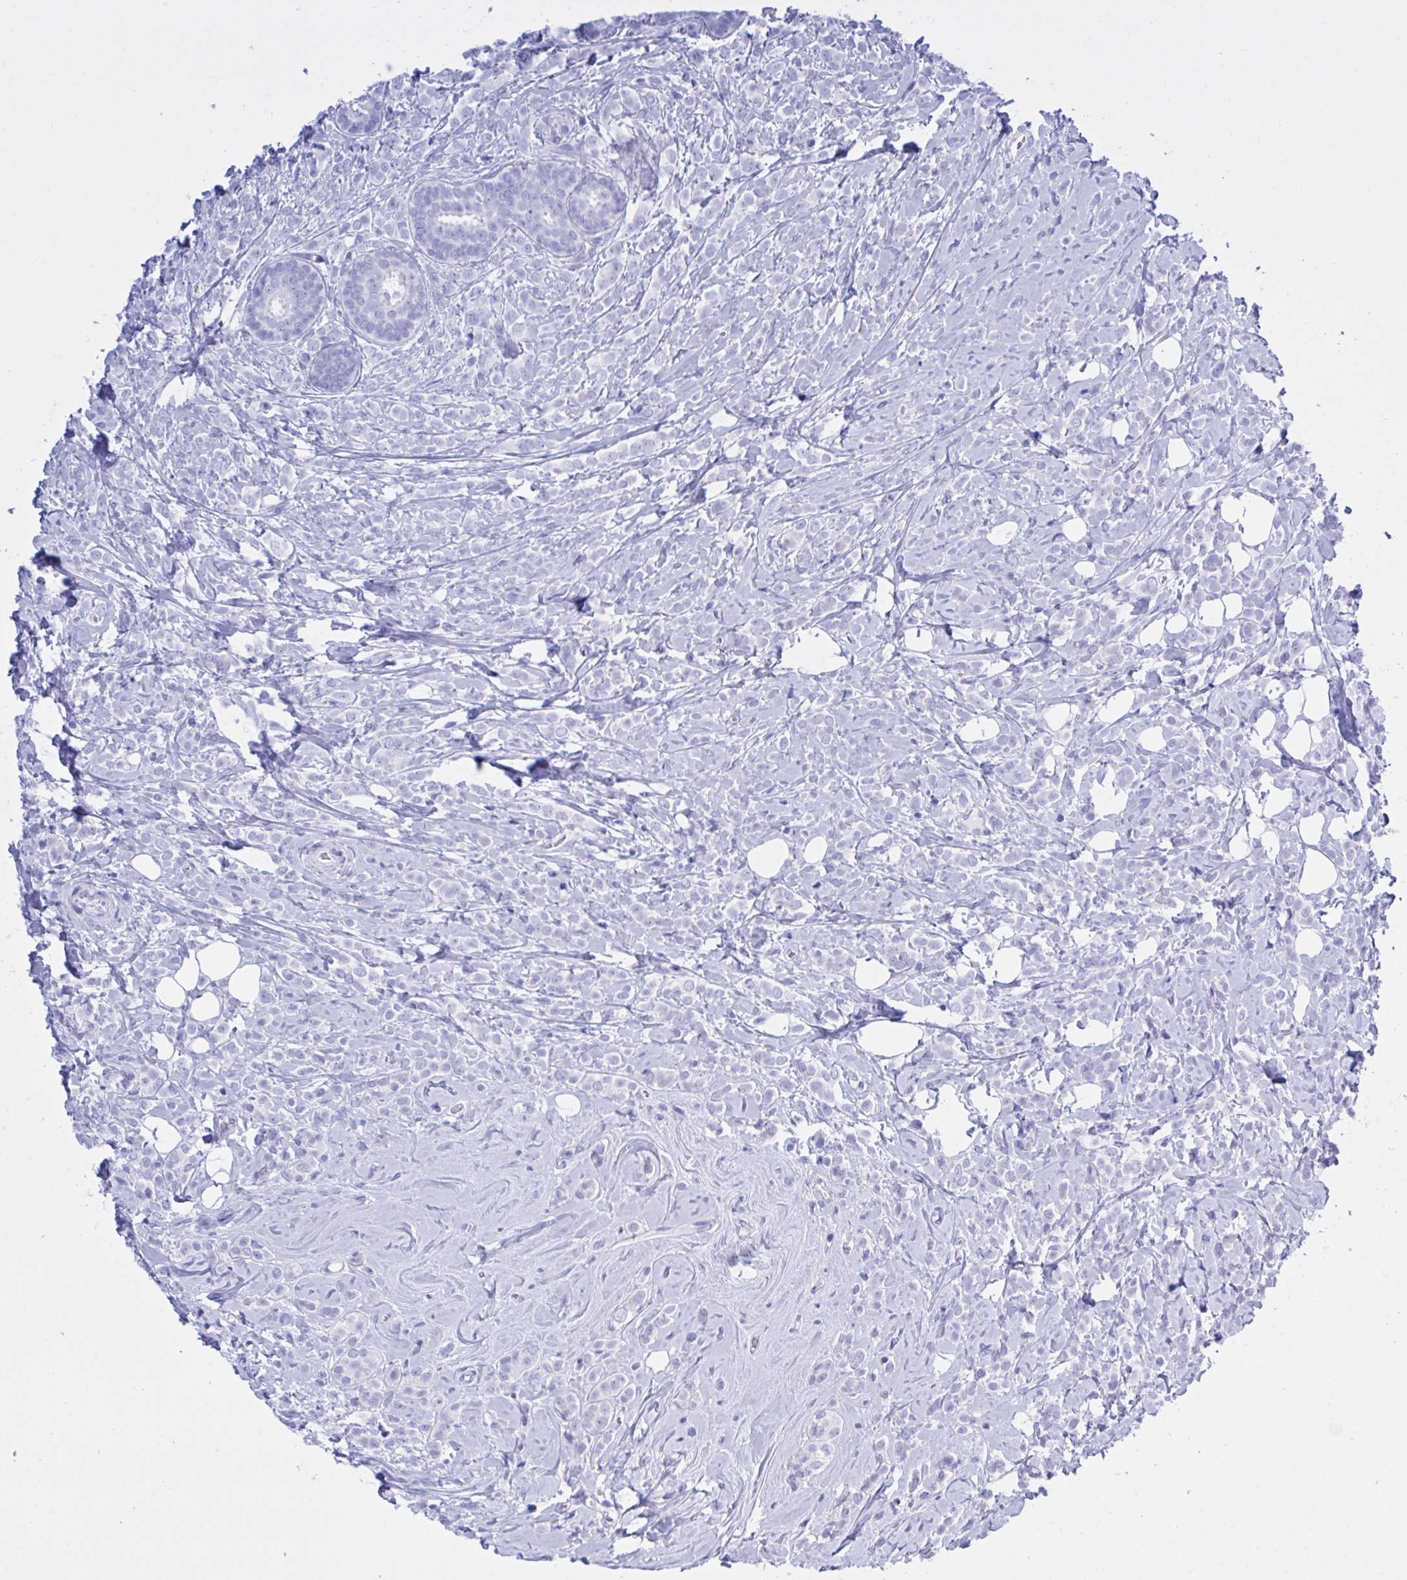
{"staining": {"intensity": "negative", "quantity": "none", "location": "none"}, "tissue": "breast cancer", "cell_type": "Tumor cells", "image_type": "cancer", "snomed": [{"axis": "morphology", "description": "Lobular carcinoma"}, {"axis": "topography", "description": "Breast"}], "caption": "This is an IHC photomicrograph of lobular carcinoma (breast). There is no staining in tumor cells.", "gene": "BEX5", "patient": {"sex": "female", "age": 49}}